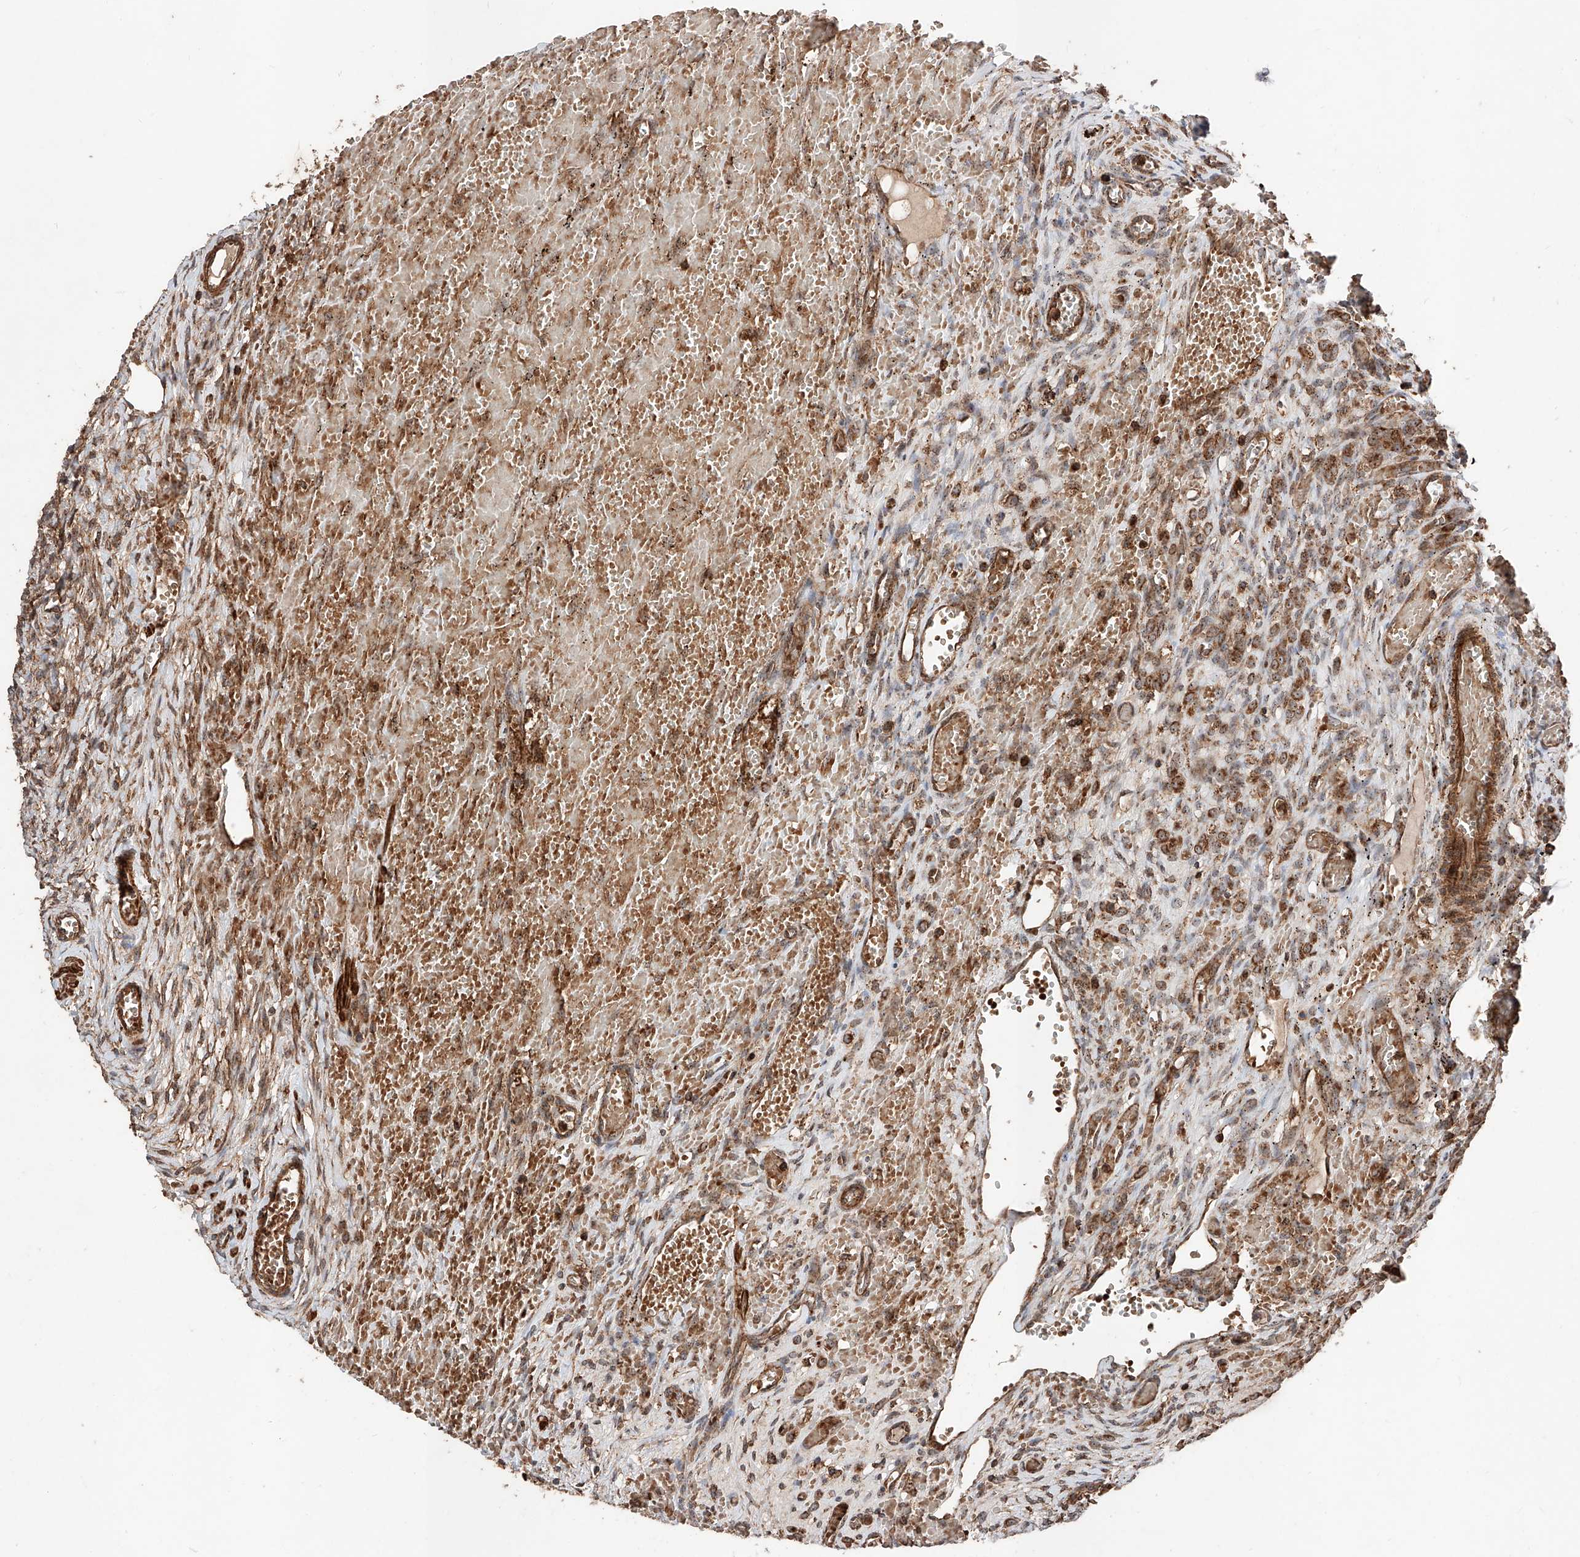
{"staining": {"intensity": "moderate", "quantity": ">75%", "location": "cytoplasmic/membranous"}, "tissue": "ovary", "cell_type": "Ovarian stroma cells", "image_type": "normal", "snomed": [{"axis": "morphology", "description": "Adenocarcinoma, NOS"}, {"axis": "topography", "description": "Endometrium"}], "caption": "Immunohistochemical staining of normal human ovary demonstrates >75% levels of moderate cytoplasmic/membranous protein positivity in approximately >75% of ovarian stroma cells.", "gene": "PISD", "patient": {"sex": "female", "age": 32}}